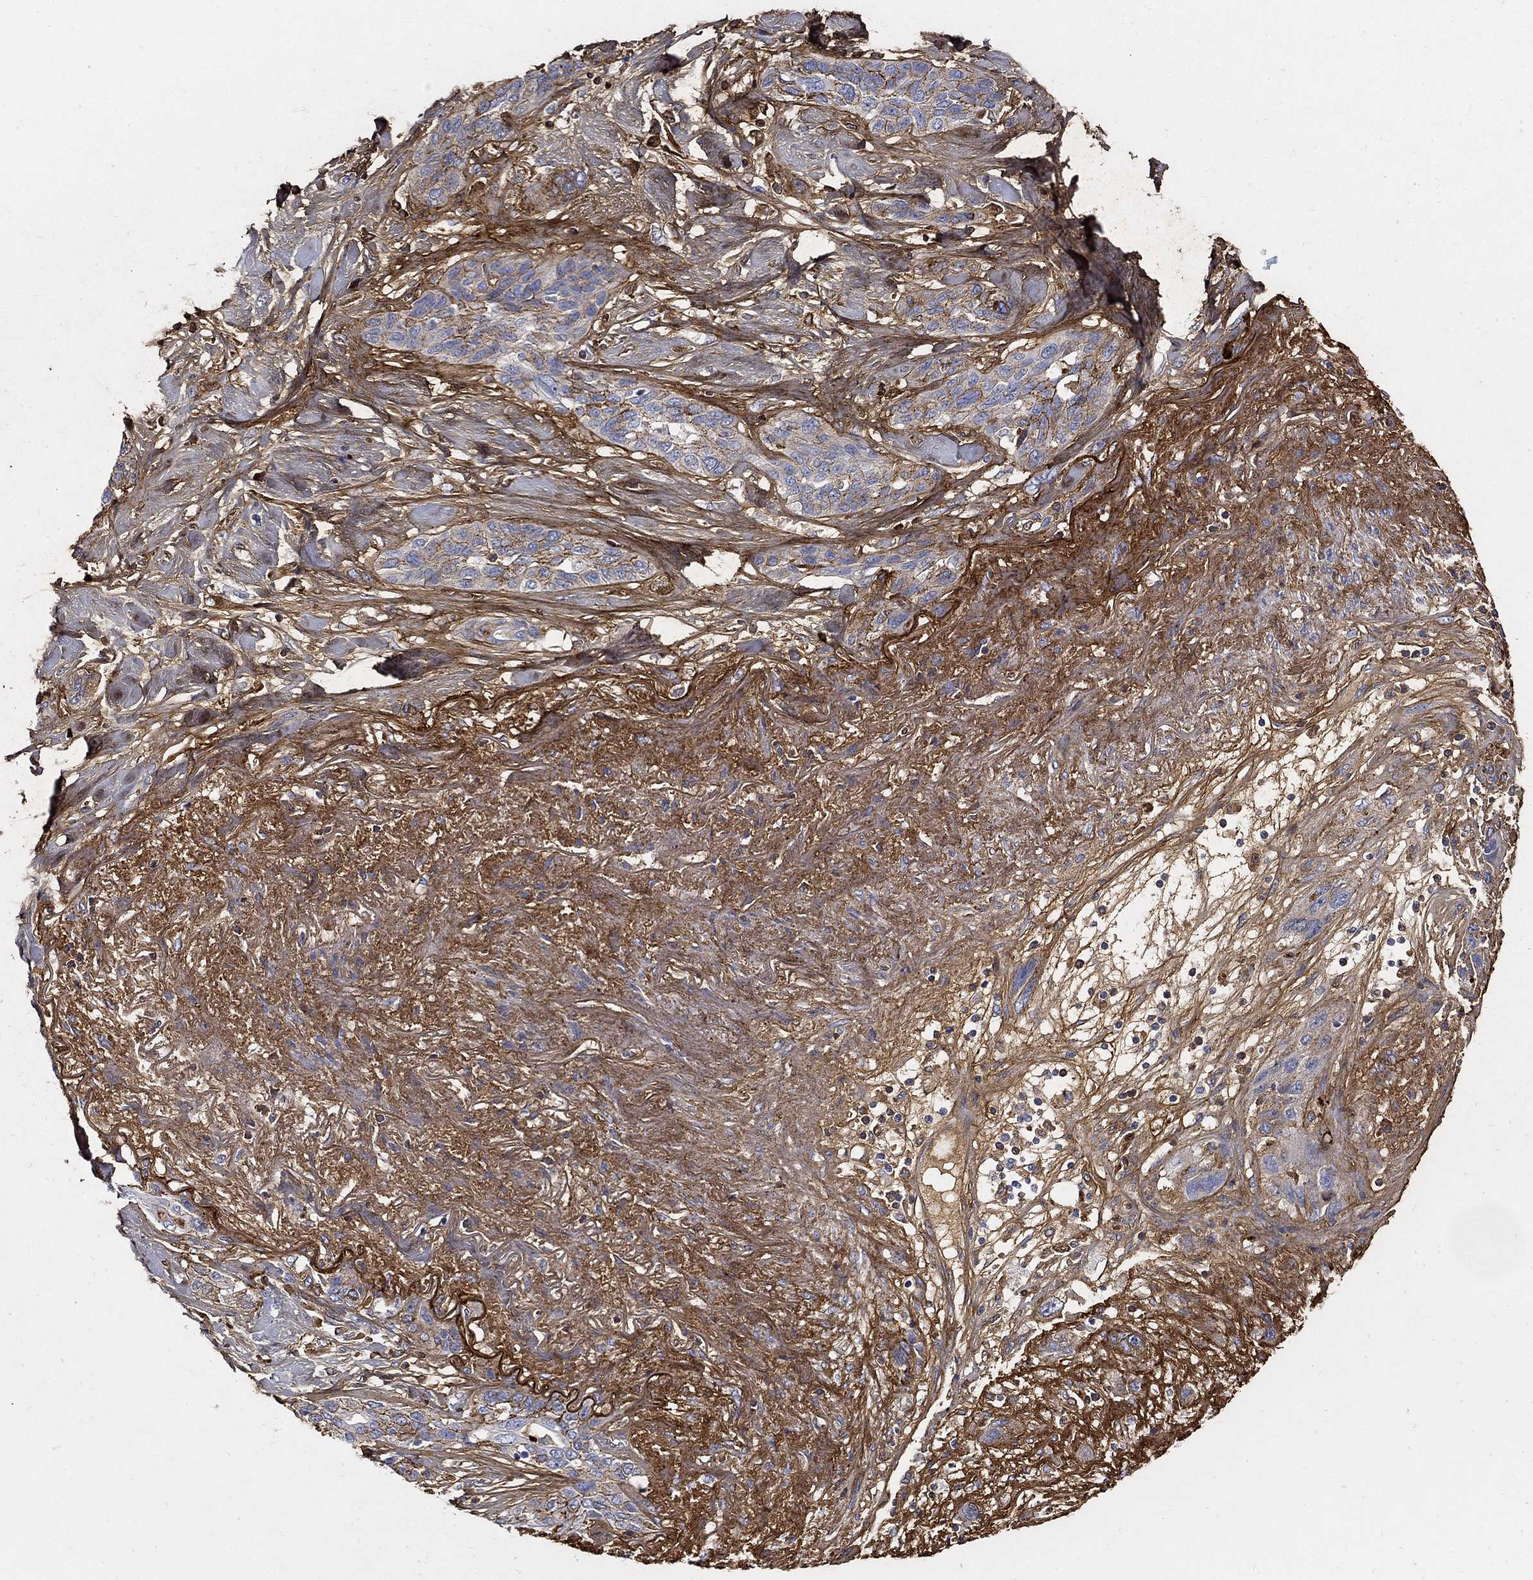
{"staining": {"intensity": "negative", "quantity": "none", "location": "none"}, "tissue": "lung cancer", "cell_type": "Tumor cells", "image_type": "cancer", "snomed": [{"axis": "morphology", "description": "Squamous cell carcinoma, NOS"}, {"axis": "topography", "description": "Lung"}], "caption": "High power microscopy micrograph of an immunohistochemistry (IHC) photomicrograph of squamous cell carcinoma (lung), revealing no significant positivity in tumor cells. Brightfield microscopy of immunohistochemistry (IHC) stained with DAB (brown) and hematoxylin (blue), captured at high magnification.", "gene": "TGFBI", "patient": {"sex": "female", "age": 70}}